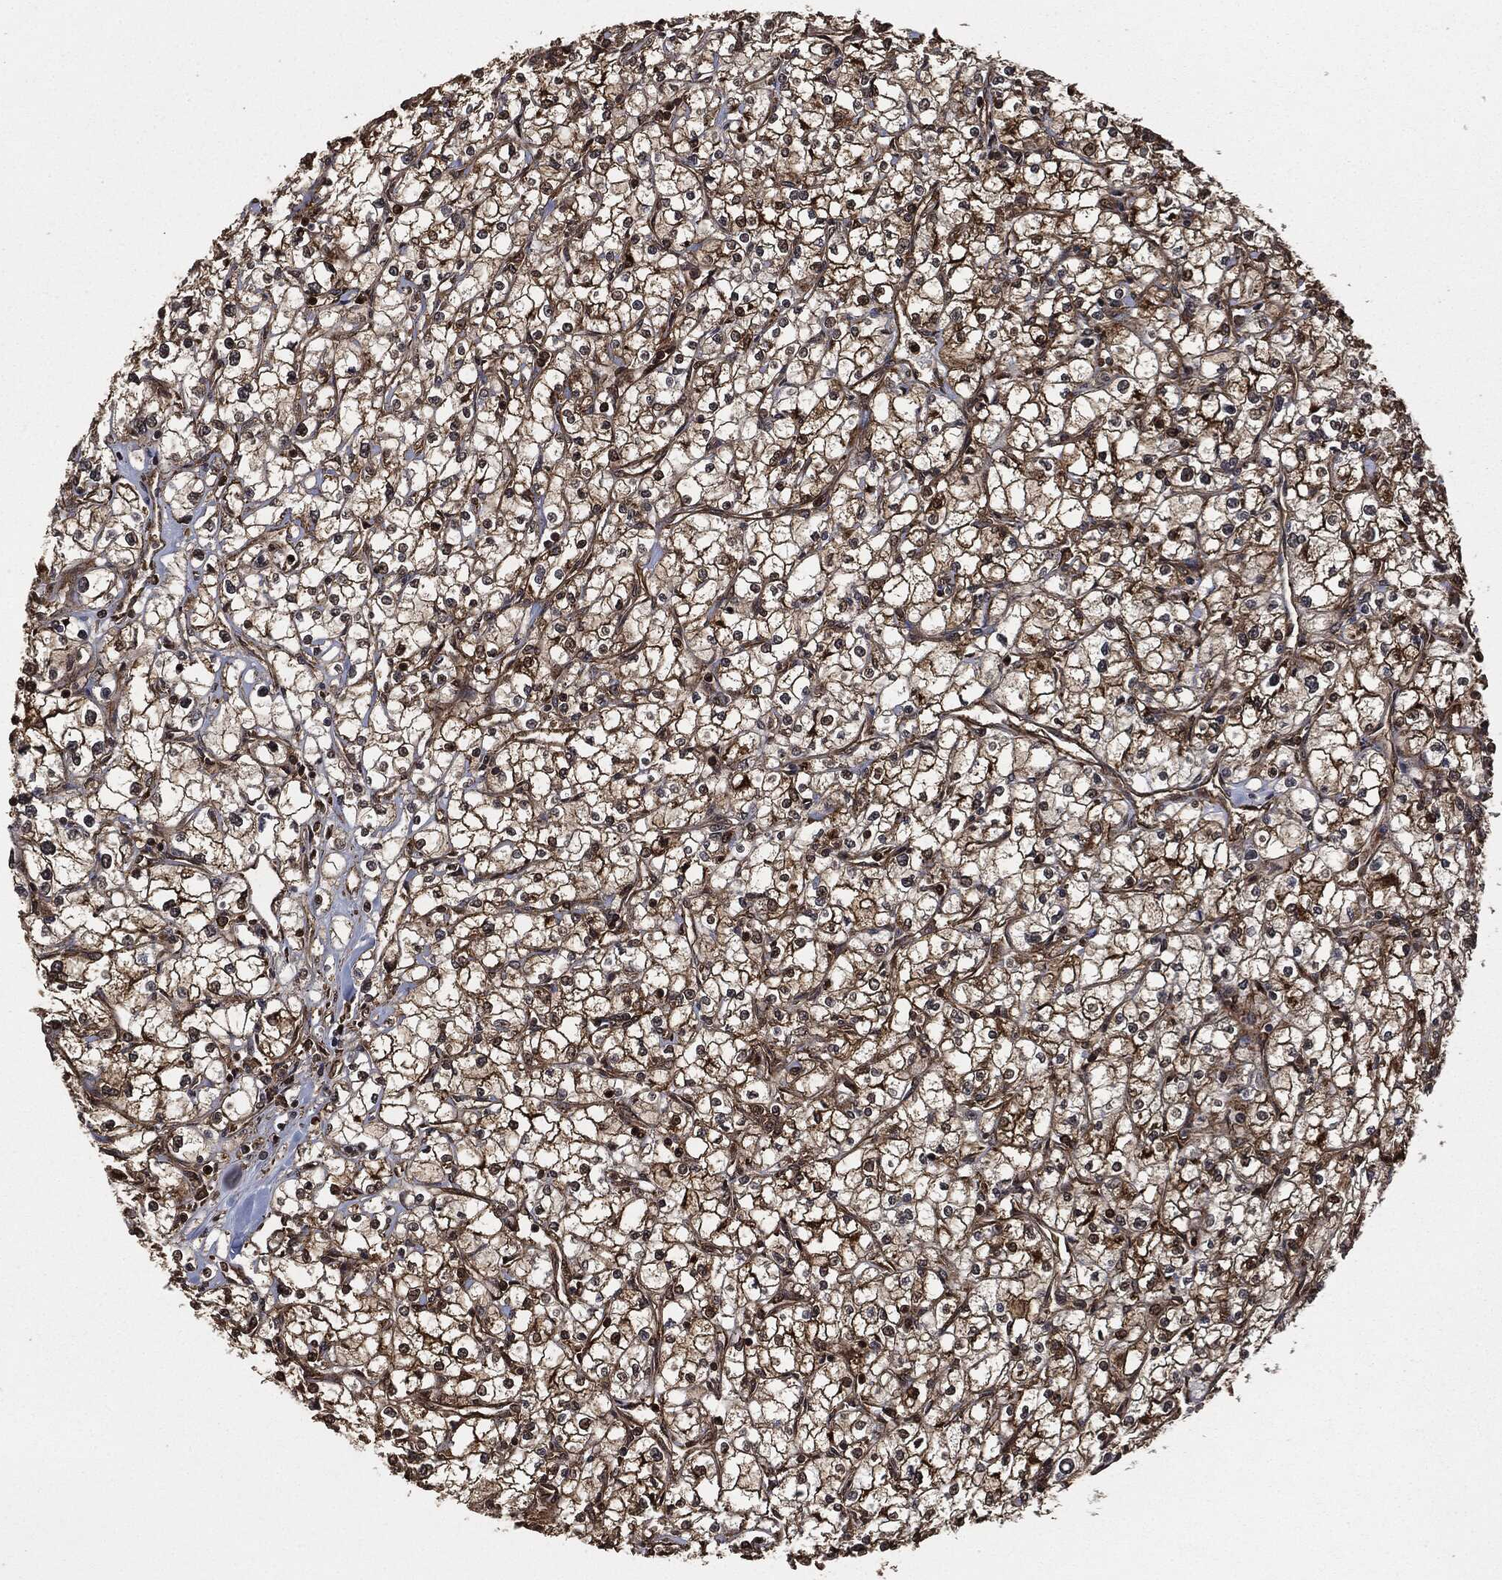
{"staining": {"intensity": "strong", "quantity": ">75%", "location": "cytoplasmic/membranous"}, "tissue": "renal cancer", "cell_type": "Tumor cells", "image_type": "cancer", "snomed": [{"axis": "morphology", "description": "Adenocarcinoma, NOS"}, {"axis": "topography", "description": "Kidney"}], "caption": "Protein staining of adenocarcinoma (renal) tissue displays strong cytoplasmic/membranous staining in approximately >75% of tumor cells. The staining was performed using DAB to visualize the protein expression in brown, while the nuclei were stained in blue with hematoxylin (Magnification: 20x).", "gene": "HRAS", "patient": {"sex": "male", "age": 67}}